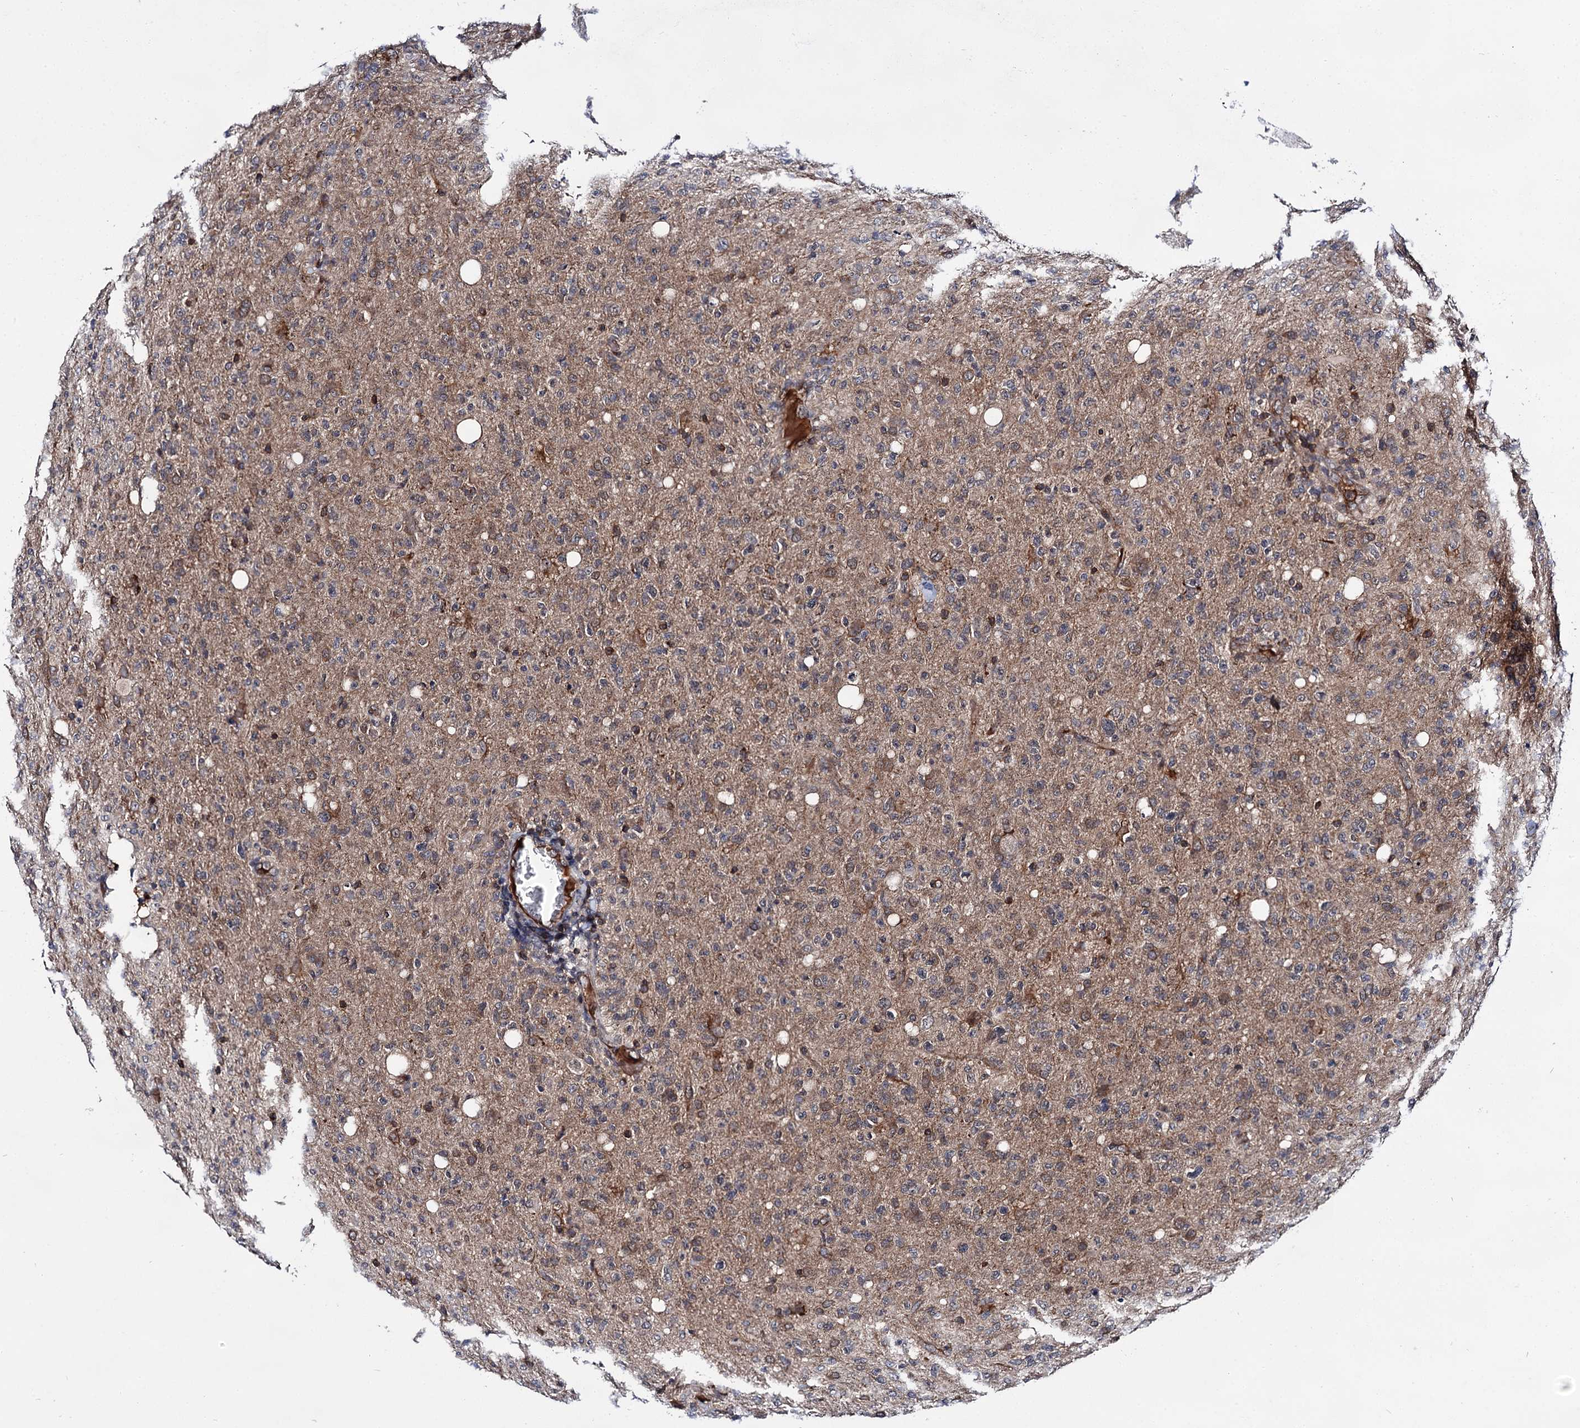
{"staining": {"intensity": "moderate", "quantity": "25%-75%", "location": "cytoplasmic/membranous"}, "tissue": "glioma", "cell_type": "Tumor cells", "image_type": "cancer", "snomed": [{"axis": "morphology", "description": "Glioma, malignant, High grade"}, {"axis": "topography", "description": "Brain"}], "caption": "High-magnification brightfield microscopy of glioma stained with DAB (3,3'-diaminobenzidine) (brown) and counterstained with hematoxylin (blue). tumor cells exhibit moderate cytoplasmic/membranous expression is identified in about25%-75% of cells. Using DAB (3,3'-diaminobenzidine) (brown) and hematoxylin (blue) stains, captured at high magnification using brightfield microscopy.", "gene": "ABLIM1", "patient": {"sex": "female", "age": 57}}